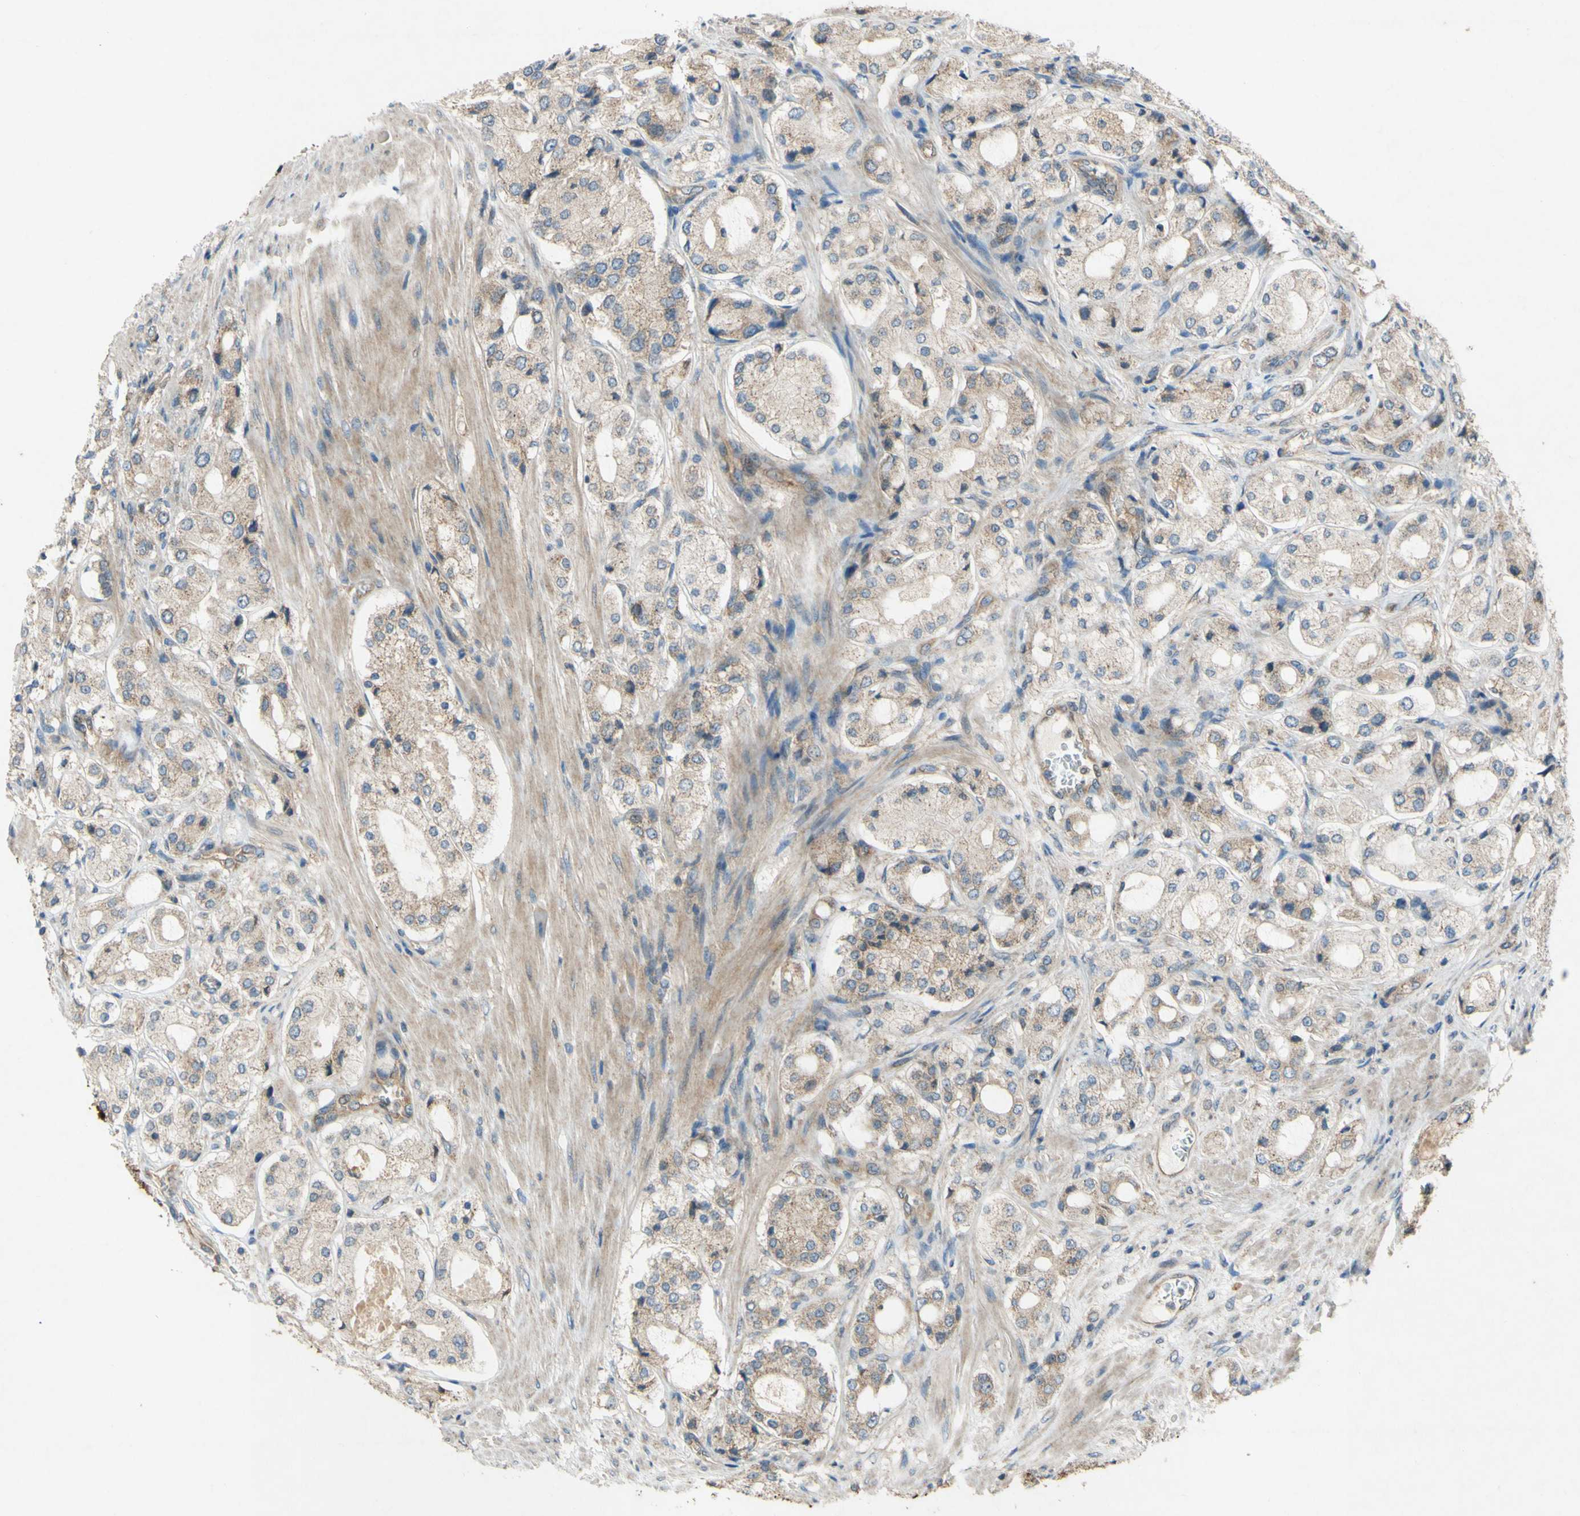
{"staining": {"intensity": "moderate", "quantity": "25%-75%", "location": "cytoplasmic/membranous"}, "tissue": "prostate cancer", "cell_type": "Tumor cells", "image_type": "cancer", "snomed": [{"axis": "morphology", "description": "Adenocarcinoma, High grade"}, {"axis": "topography", "description": "Prostate"}], "caption": "Immunohistochemistry image of human prostate cancer (high-grade adenocarcinoma) stained for a protein (brown), which exhibits medium levels of moderate cytoplasmic/membranous expression in approximately 25%-75% of tumor cells.", "gene": "TST", "patient": {"sex": "male", "age": 65}}